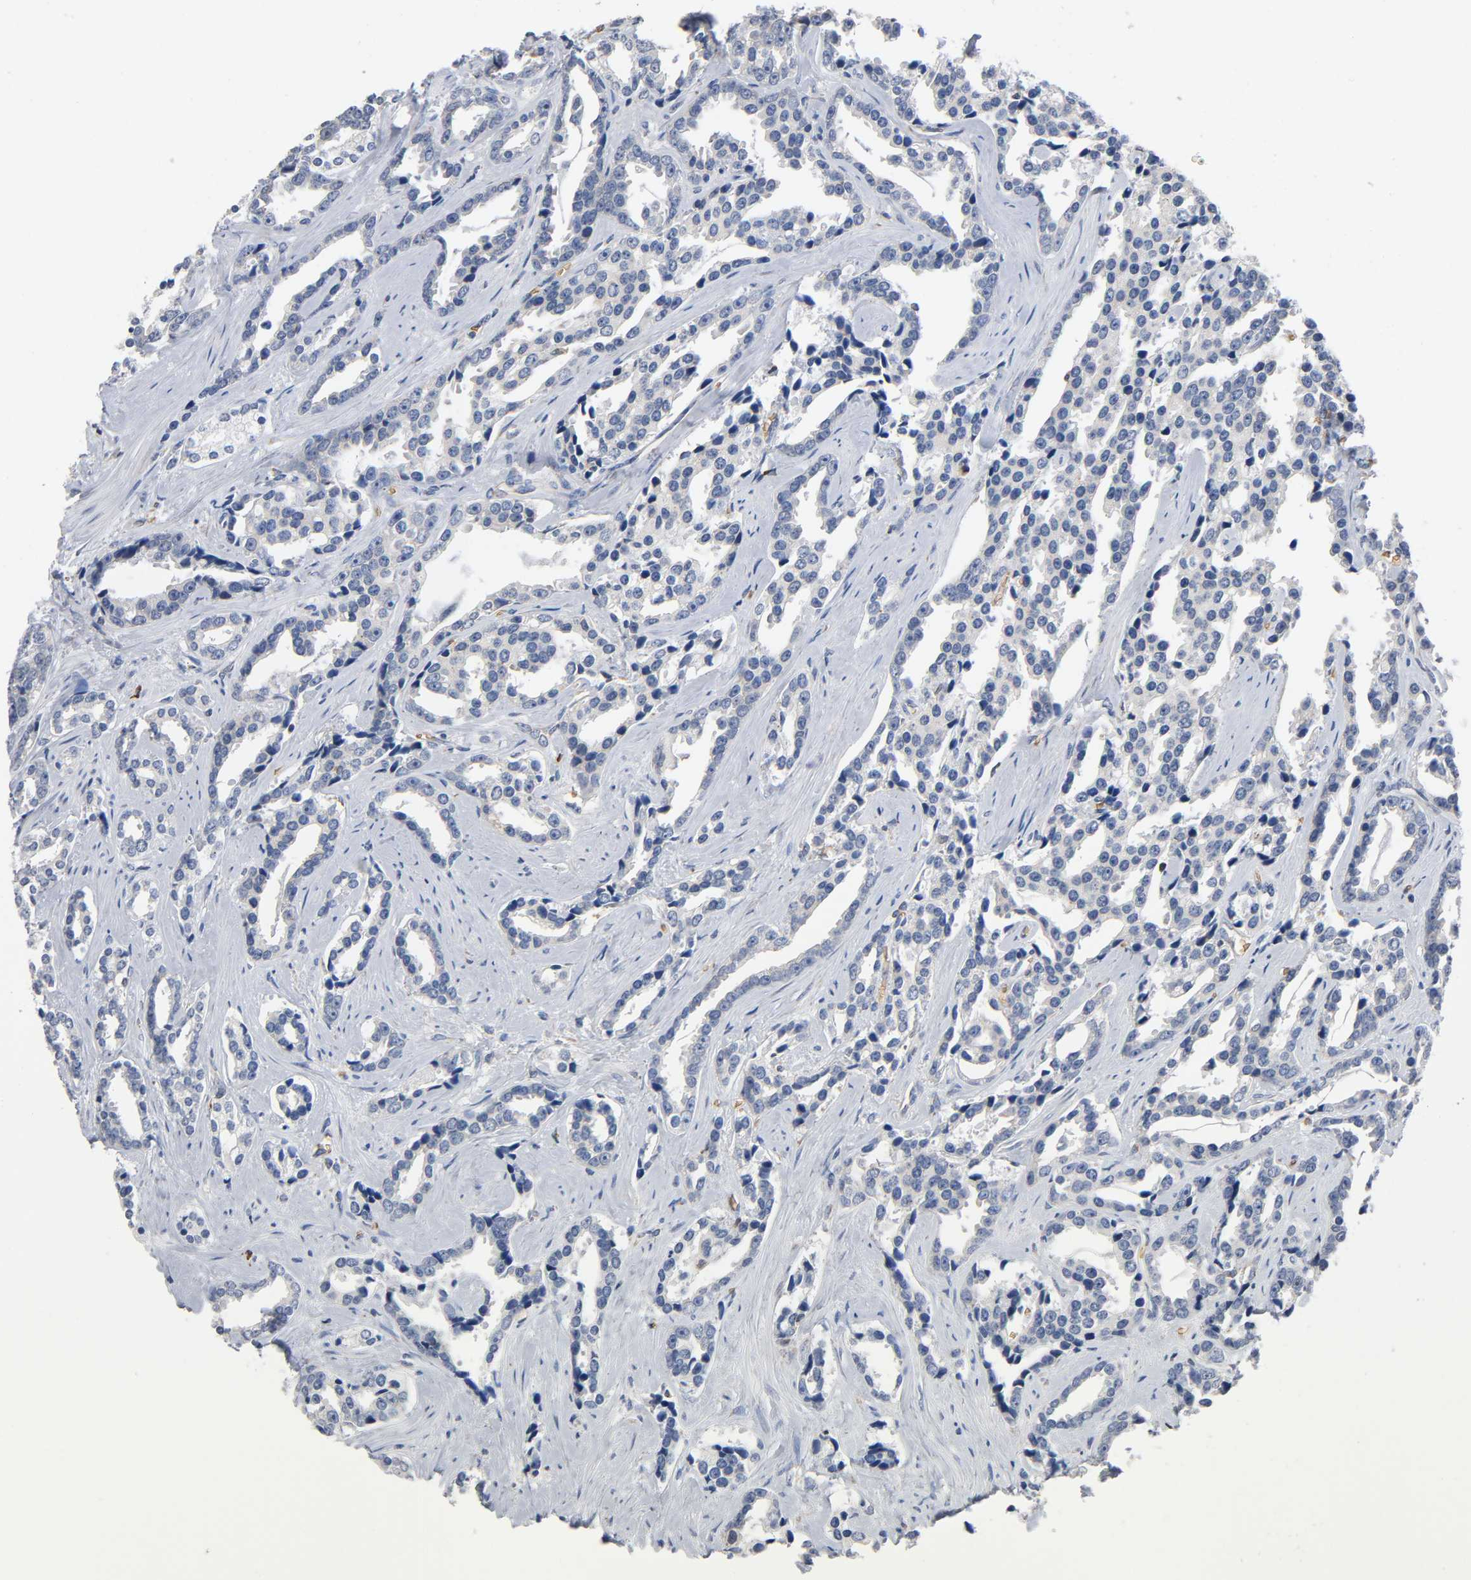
{"staining": {"intensity": "negative", "quantity": "none", "location": "none"}, "tissue": "prostate cancer", "cell_type": "Tumor cells", "image_type": "cancer", "snomed": [{"axis": "morphology", "description": "Adenocarcinoma, High grade"}, {"axis": "topography", "description": "Prostate"}], "caption": "Tumor cells are negative for protein expression in human prostate cancer (high-grade adenocarcinoma). (DAB immunohistochemistry with hematoxylin counter stain).", "gene": "UCKL1", "patient": {"sex": "male", "age": 67}}